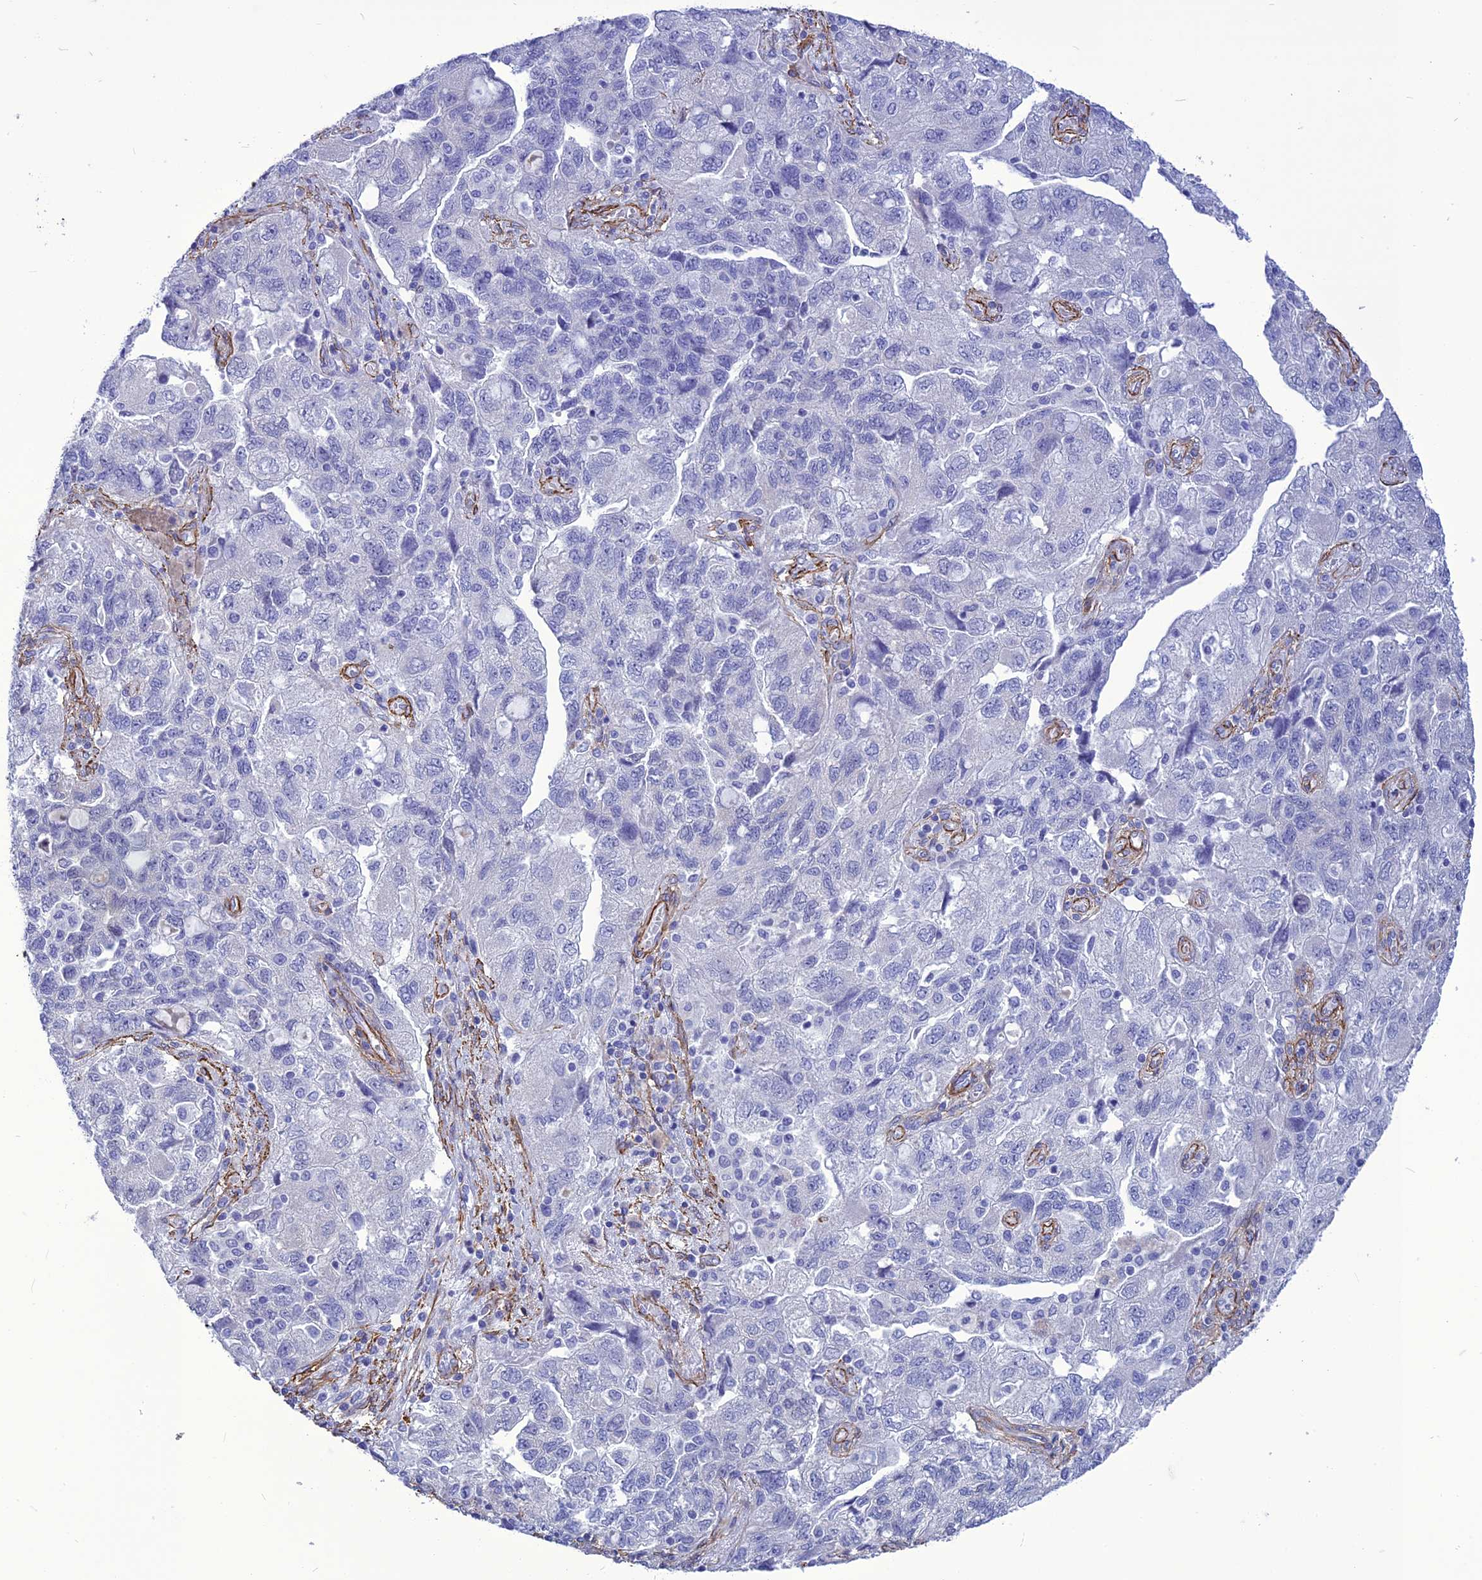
{"staining": {"intensity": "negative", "quantity": "none", "location": "none"}, "tissue": "ovarian cancer", "cell_type": "Tumor cells", "image_type": "cancer", "snomed": [{"axis": "morphology", "description": "Carcinoma, NOS"}, {"axis": "morphology", "description": "Cystadenocarcinoma, serous, NOS"}, {"axis": "topography", "description": "Ovary"}], "caption": "Tumor cells show no significant positivity in ovarian serous cystadenocarcinoma.", "gene": "NKD1", "patient": {"sex": "female", "age": 69}}